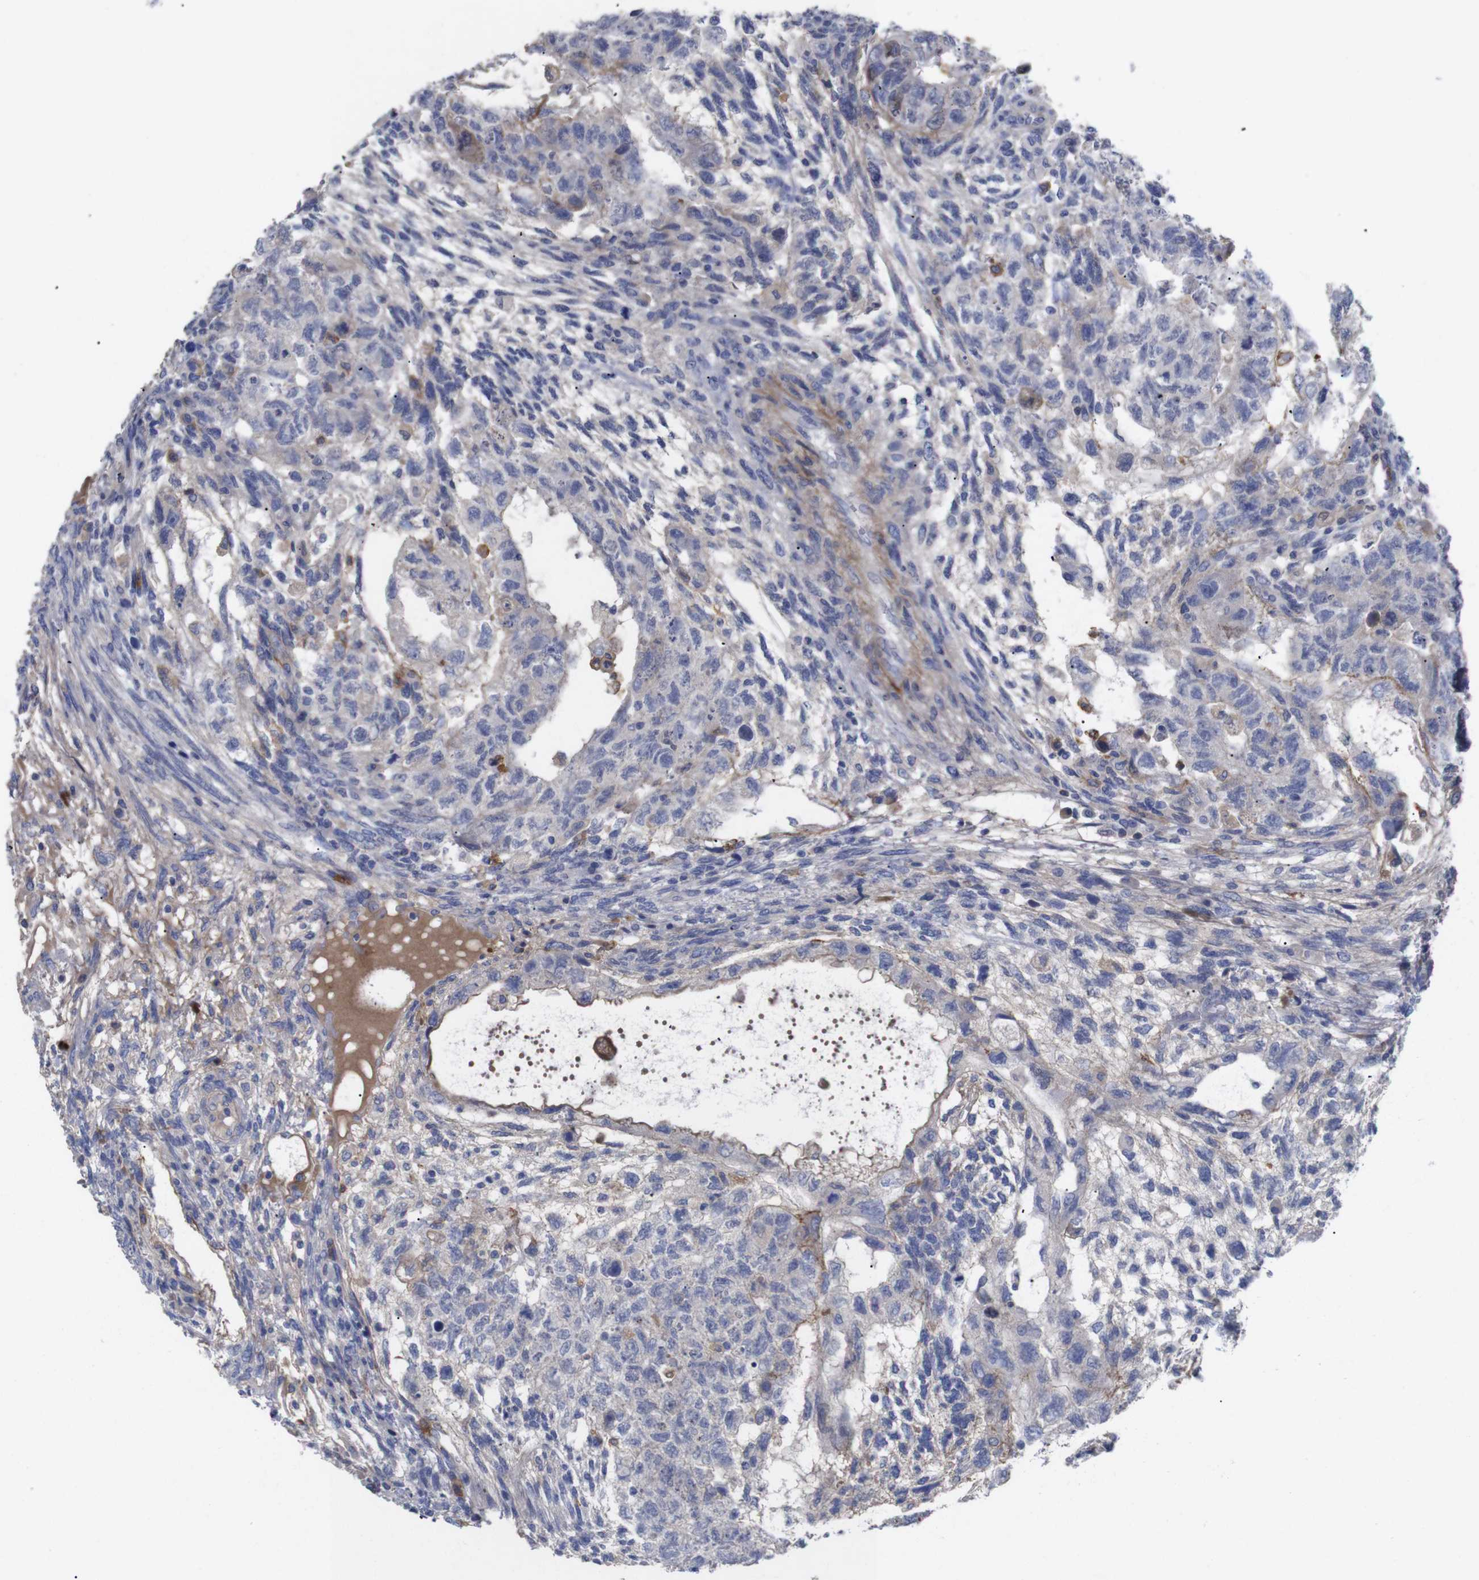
{"staining": {"intensity": "negative", "quantity": "none", "location": "none"}, "tissue": "testis cancer", "cell_type": "Tumor cells", "image_type": "cancer", "snomed": [{"axis": "morphology", "description": "Normal tissue, NOS"}, {"axis": "morphology", "description": "Carcinoma, Embryonal, NOS"}, {"axis": "topography", "description": "Testis"}], "caption": "A photomicrograph of human embryonal carcinoma (testis) is negative for staining in tumor cells.", "gene": "C5AR1", "patient": {"sex": "male", "age": 36}}